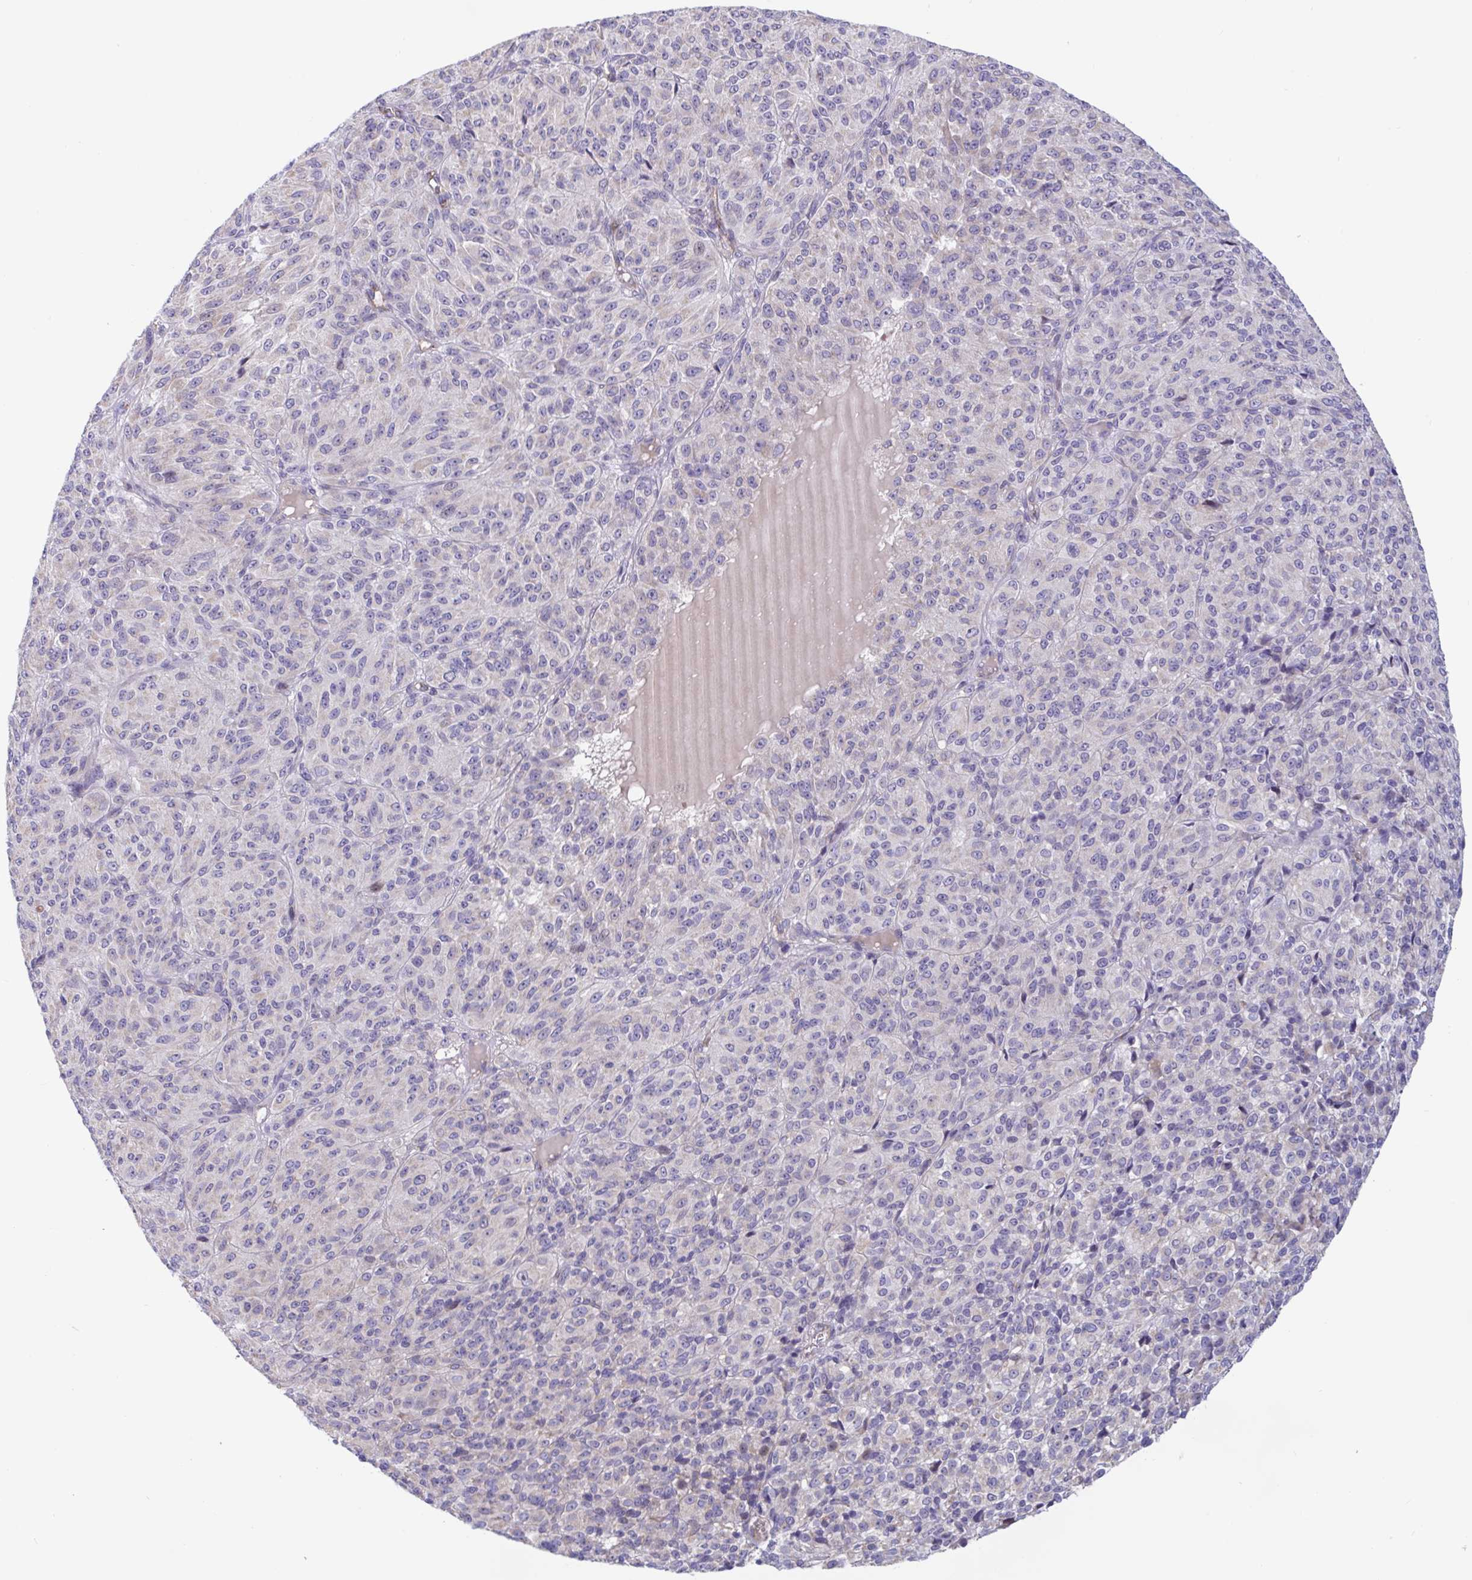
{"staining": {"intensity": "negative", "quantity": "none", "location": "none"}, "tissue": "melanoma", "cell_type": "Tumor cells", "image_type": "cancer", "snomed": [{"axis": "morphology", "description": "Malignant melanoma, Metastatic site"}, {"axis": "topography", "description": "Brain"}], "caption": "Immunohistochemical staining of malignant melanoma (metastatic site) displays no significant staining in tumor cells.", "gene": "IL37", "patient": {"sex": "female", "age": 56}}